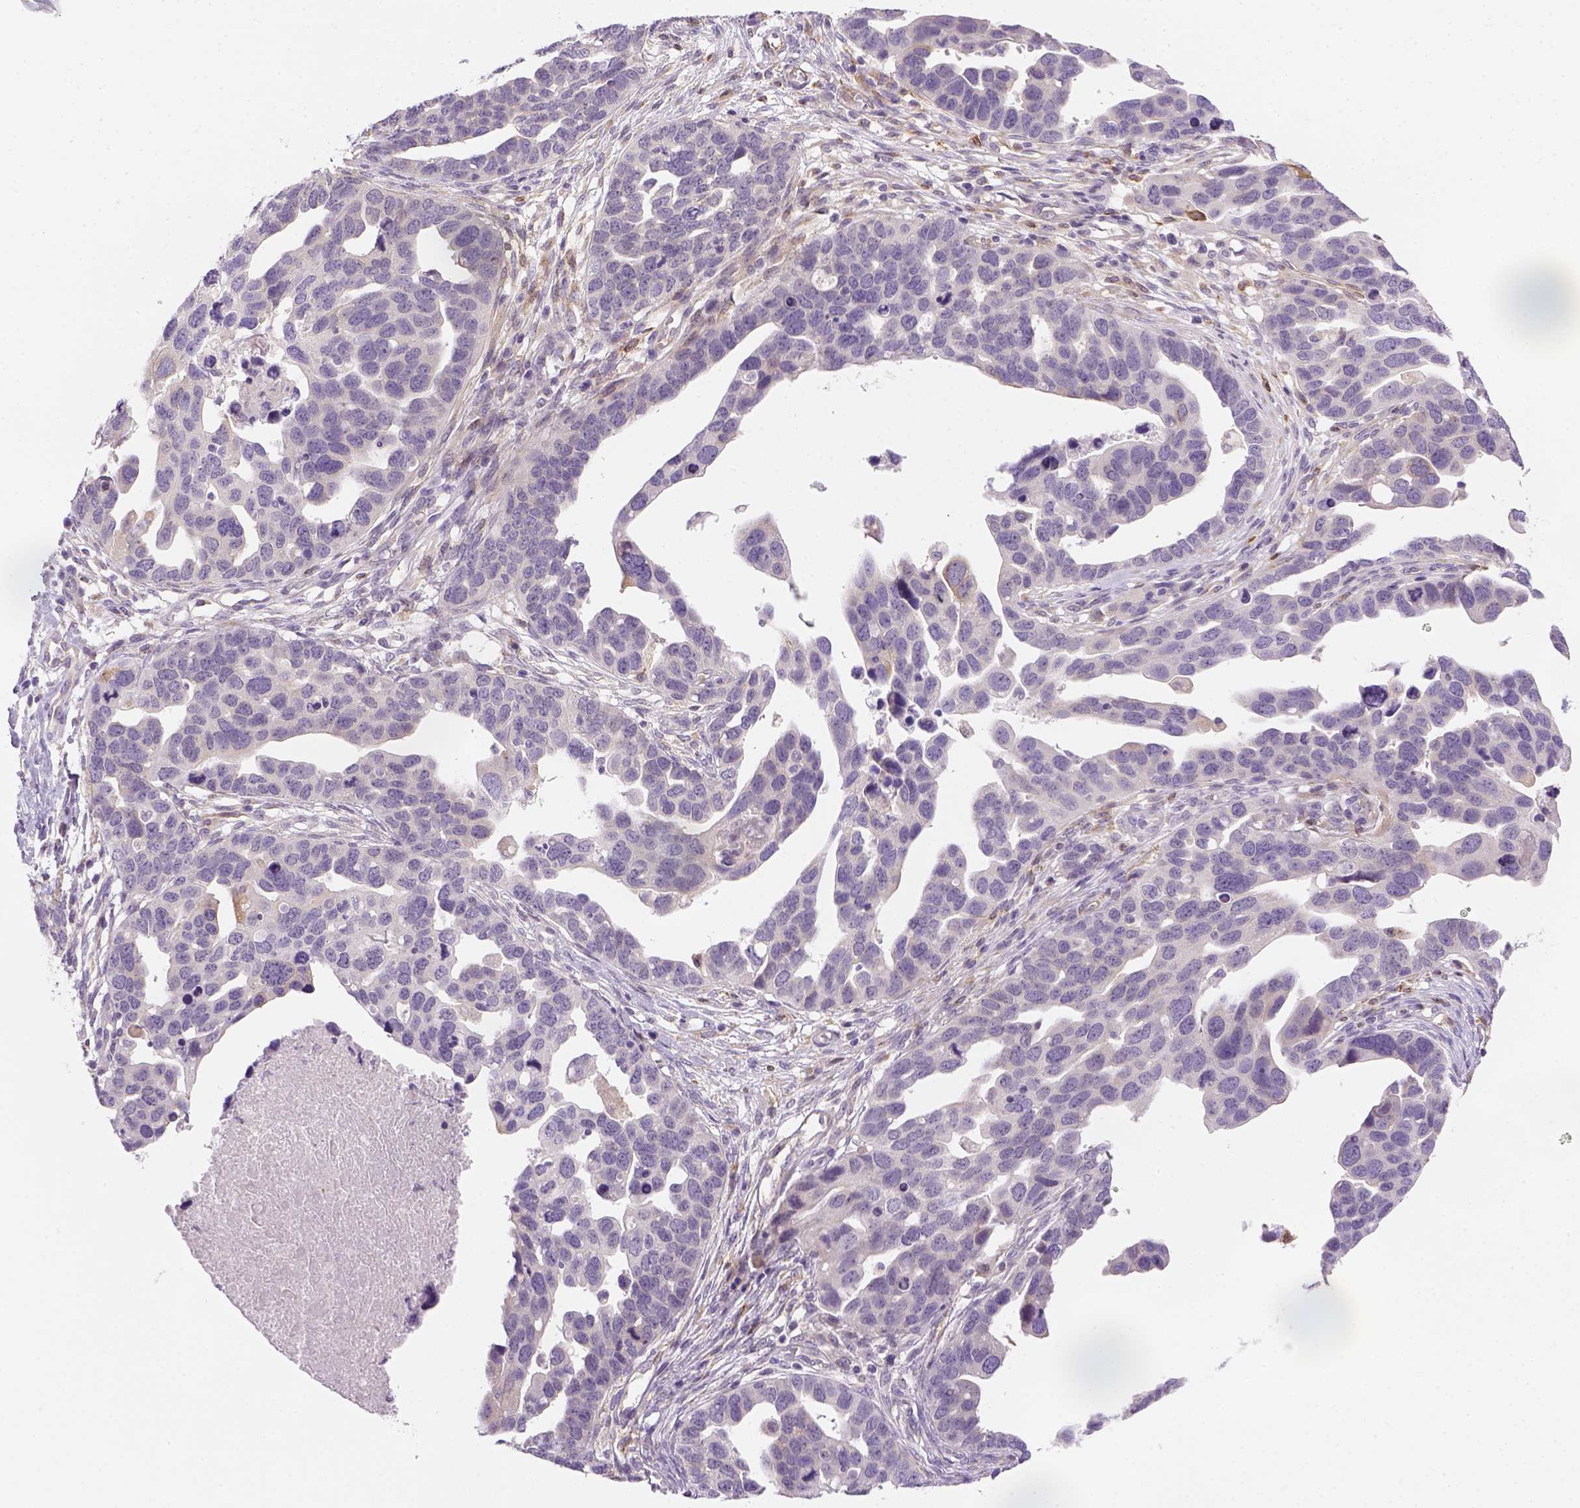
{"staining": {"intensity": "negative", "quantity": "none", "location": "none"}, "tissue": "ovarian cancer", "cell_type": "Tumor cells", "image_type": "cancer", "snomed": [{"axis": "morphology", "description": "Cystadenocarcinoma, serous, NOS"}, {"axis": "topography", "description": "Ovary"}], "caption": "The histopathology image exhibits no significant positivity in tumor cells of ovarian serous cystadenocarcinoma.", "gene": "CACNB1", "patient": {"sex": "female", "age": 54}}